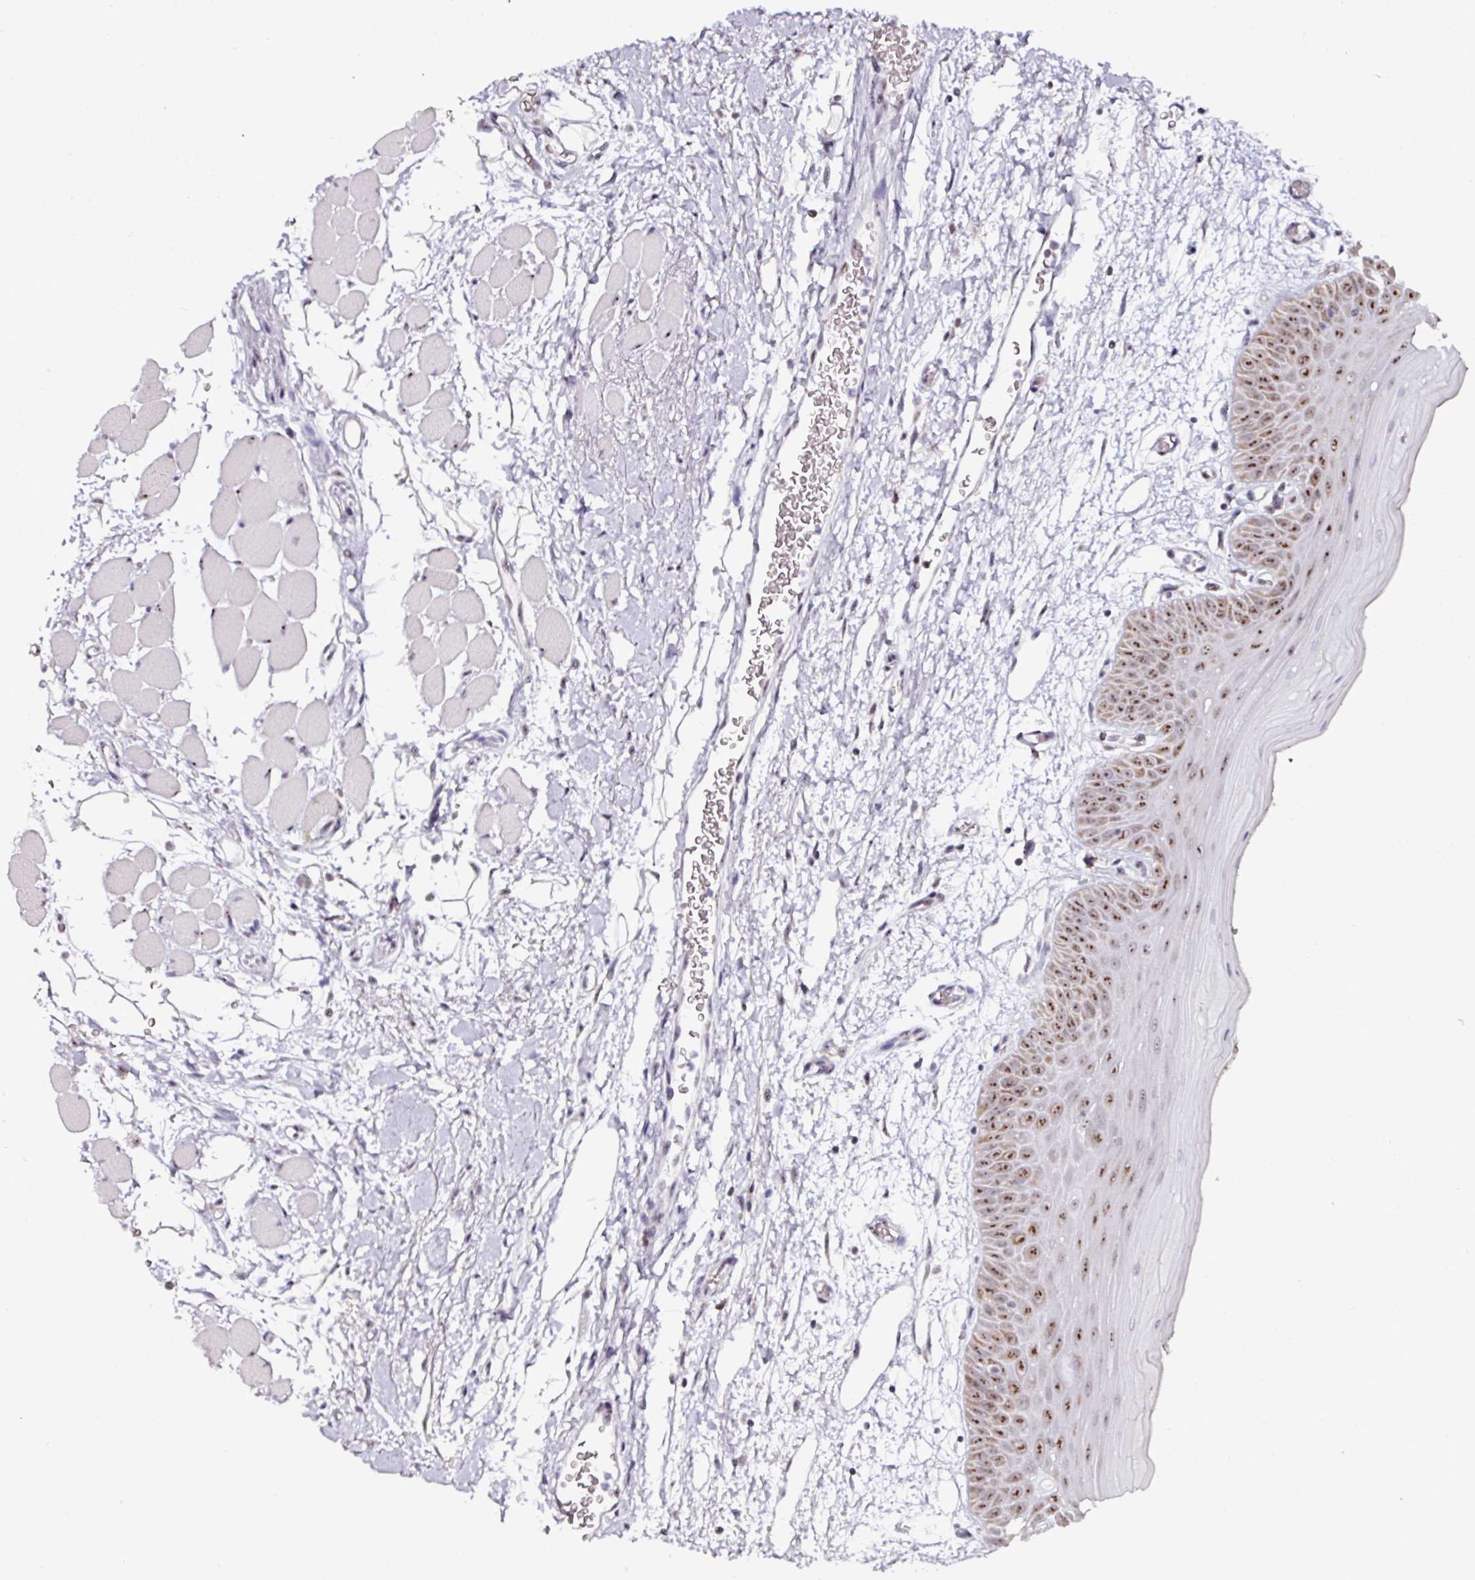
{"staining": {"intensity": "moderate", "quantity": ">75%", "location": "cytoplasmic/membranous,nuclear"}, "tissue": "oral mucosa", "cell_type": "Squamous epithelial cells", "image_type": "normal", "snomed": [{"axis": "morphology", "description": "Normal tissue, NOS"}, {"axis": "topography", "description": "Oral tissue"}, {"axis": "topography", "description": "Tounge, NOS"}], "caption": "Approximately >75% of squamous epithelial cells in normal oral mucosa display moderate cytoplasmic/membranous,nuclear protein positivity as visualized by brown immunohistochemical staining.", "gene": "NACC2", "patient": {"sex": "female", "age": 59}}